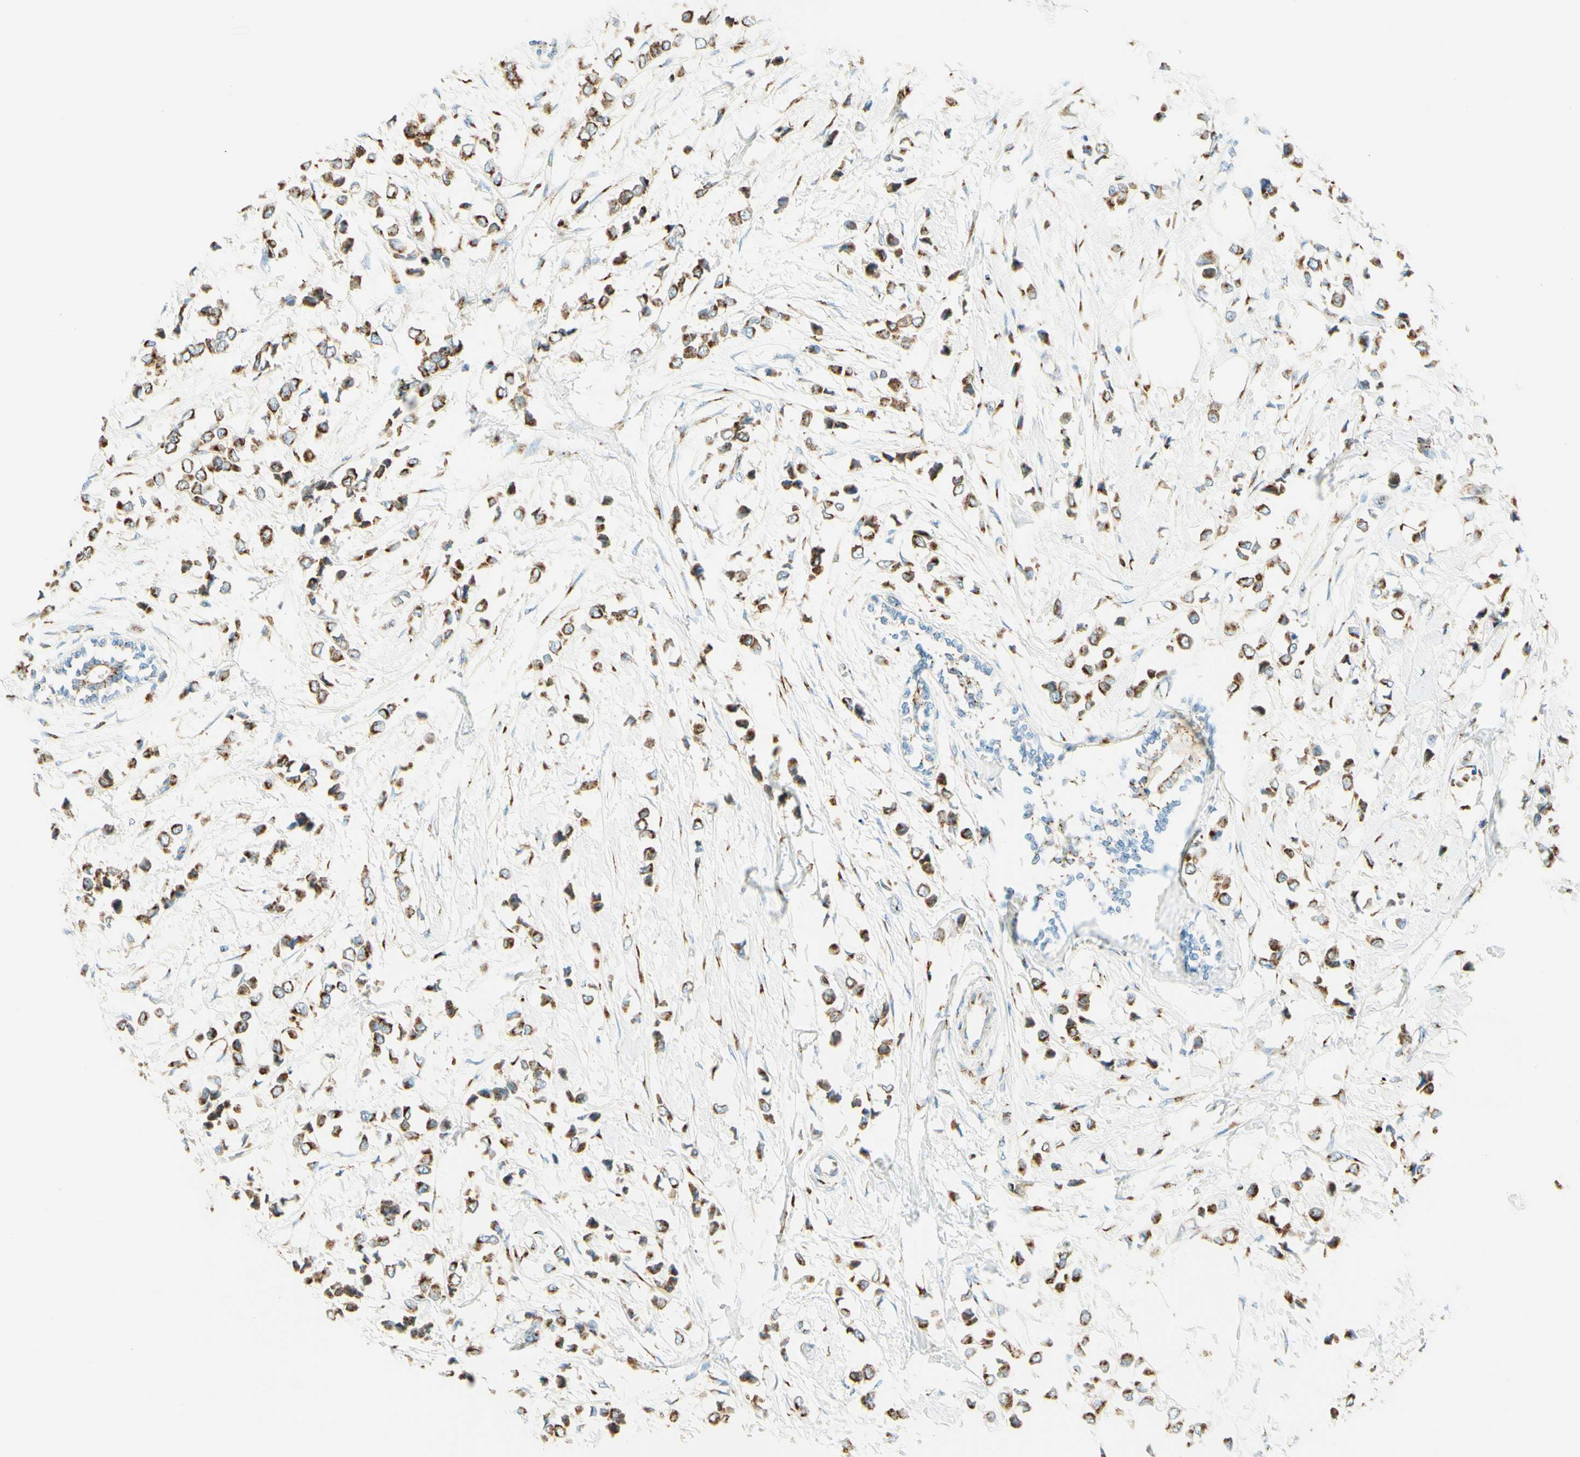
{"staining": {"intensity": "strong", "quantity": ">75%", "location": "cytoplasmic/membranous"}, "tissue": "breast cancer", "cell_type": "Tumor cells", "image_type": "cancer", "snomed": [{"axis": "morphology", "description": "Lobular carcinoma"}, {"axis": "topography", "description": "Breast"}], "caption": "Immunohistochemistry of human breast cancer exhibits high levels of strong cytoplasmic/membranous staining in approximately >75% of tumor cells. The staining is performed using DAB (3,3'-diaminobenzidine) brown chromogen to label protein expression. The nuclei are counter-stained blue using hematoxylin.", "gene": "GOLGB1", "patient": {"sex": "female", "age": 51}}